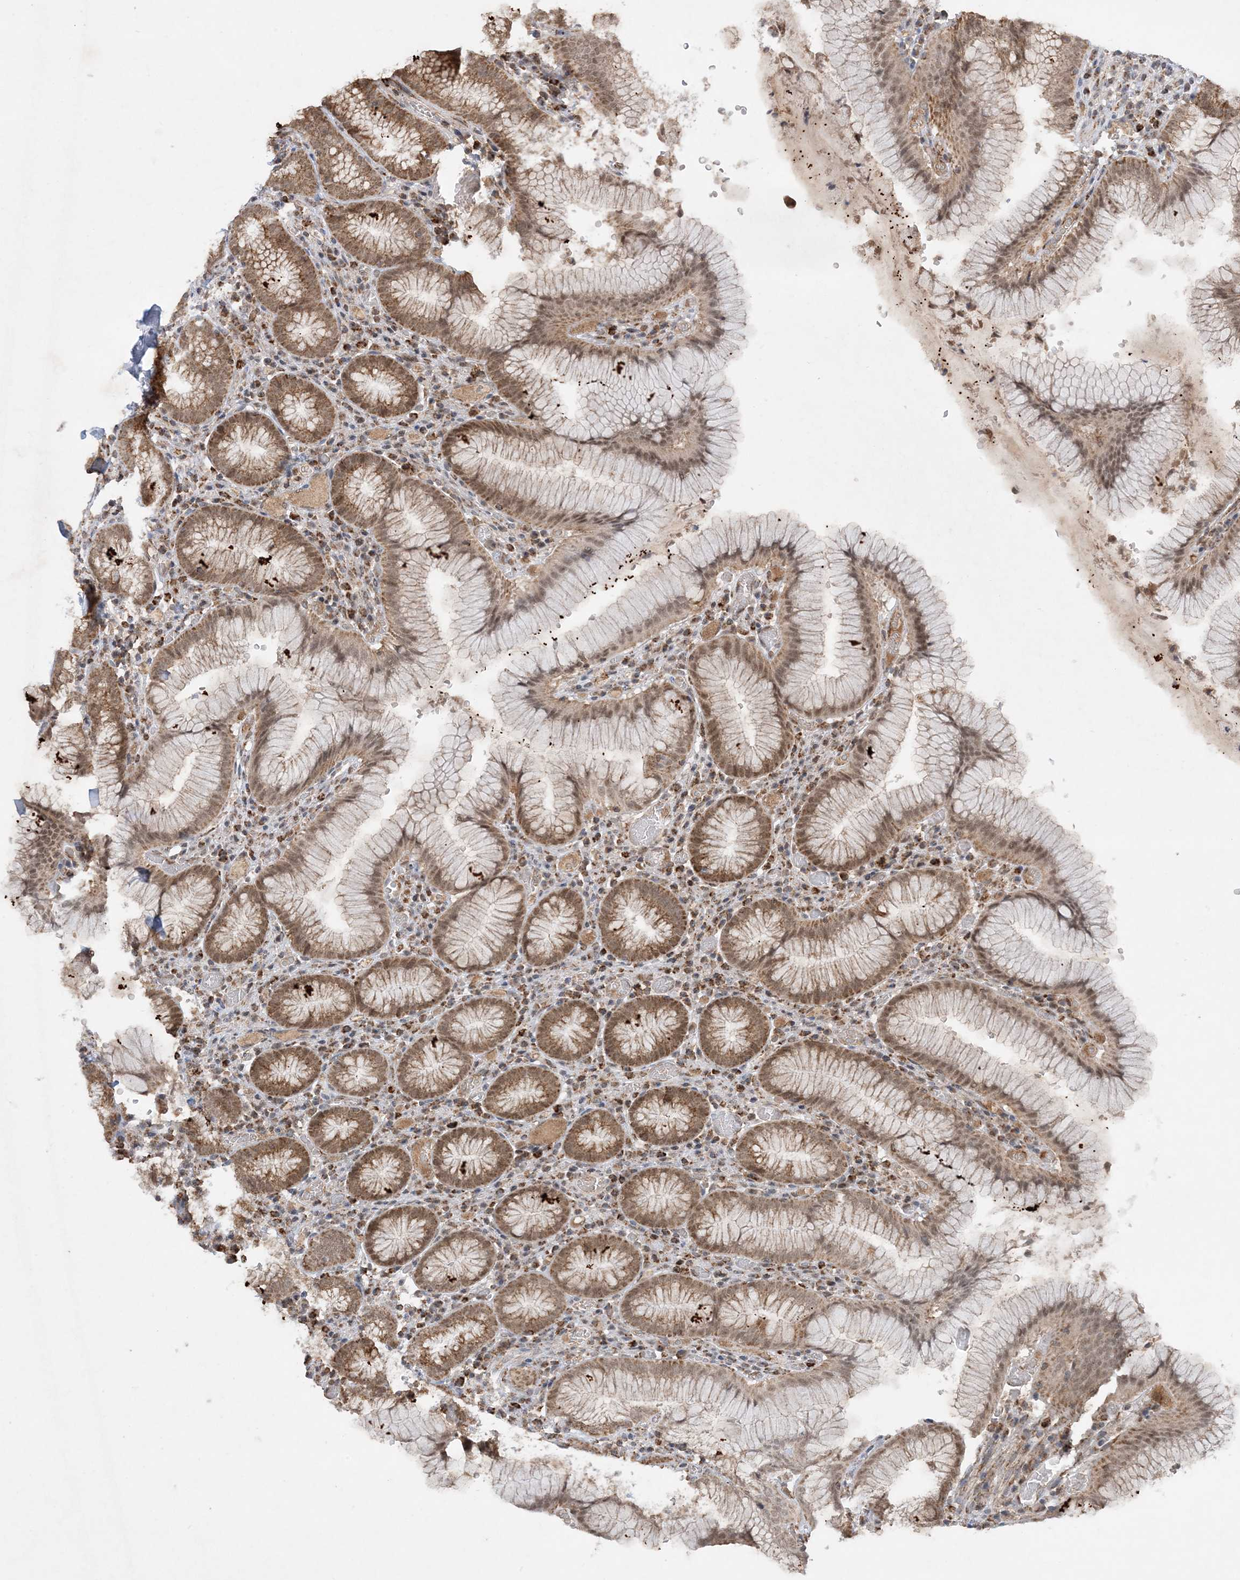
{"staining": {"intensity": "moderate", "quantity": ">75%", "location": "cytoplasmic/membranous"}, "tissue": "stomach", "cell_type": "Glandular cells", "image_type": "normal", "snomed": [{"axis": "morphology", "description": "Normal tissue, NOS"}, {"axis": "topography", "description": "Stomach"}], "caption": "Immunohistochemical staining of normal human stomach displays medium levels of moderate cytoplasmic/membranous positivity in approximately >75% of glandular cells.", "gene": "NDUFAF3", "patient": {"sex": "male", "age": 55}}